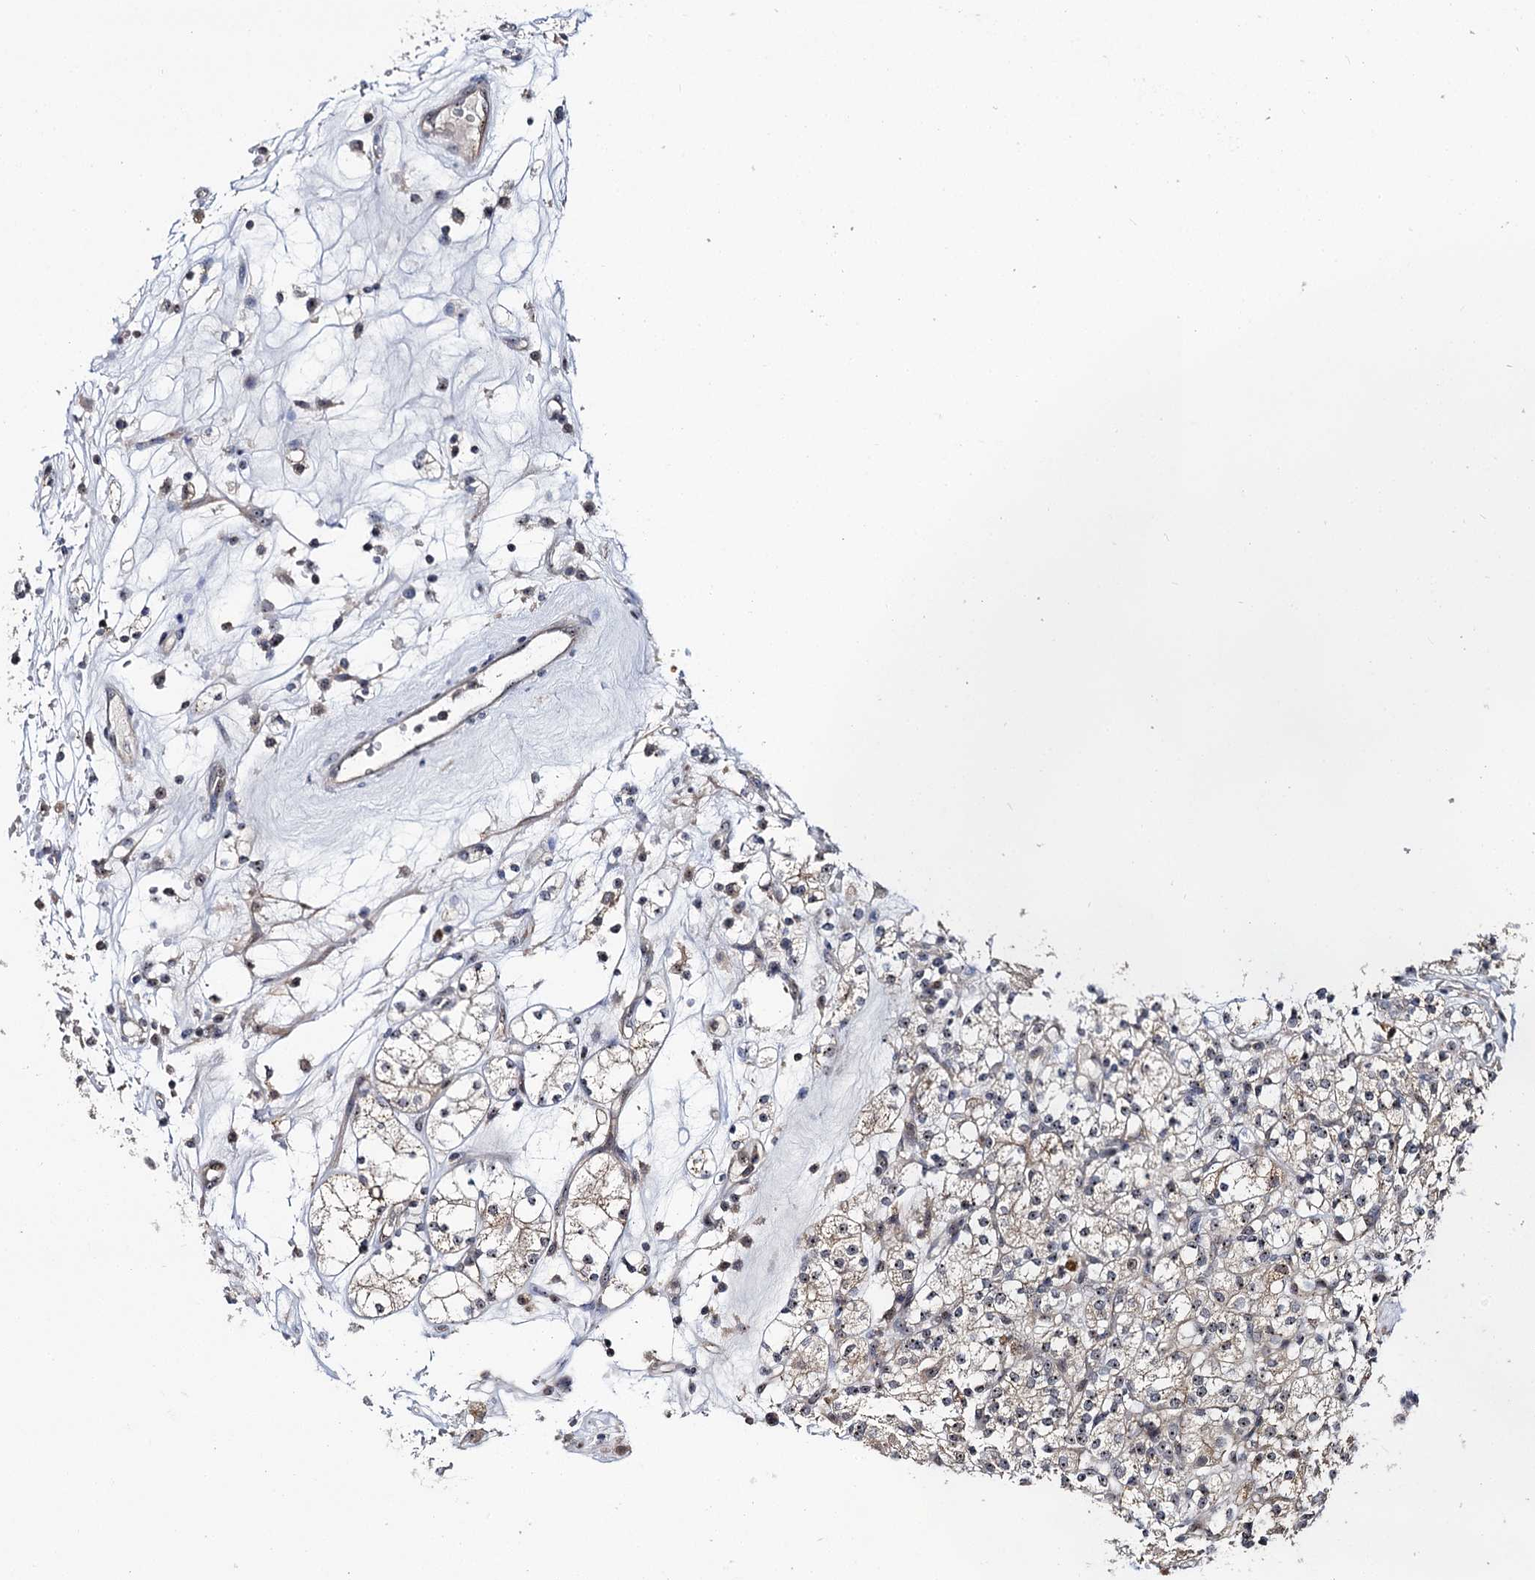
{"staining": {"intensity": "weak", "quantity": "<25%", "location": "cytoplasmic/membranous,nuclear"}, "tissue": "renal cancer", "cell_type": "Tumor cells", "image_type": "cancer", "snomed": [{"axis": "morphology", "description": "Adenocarcinoma, NOS"}, {"axis": "topography", "description": "Kidney"}], "caption": "DAB immunohistochemical staining of adenocarcinoma (renal) reveals no significant staining in tumor cells. (DAB (3,3'-diaminobenzidine) immunohistochemistry visualized using brightfield microscopy, high magnification).", "gene": "SUPT20H", "patient": {"sex": "male", "age": 77}}